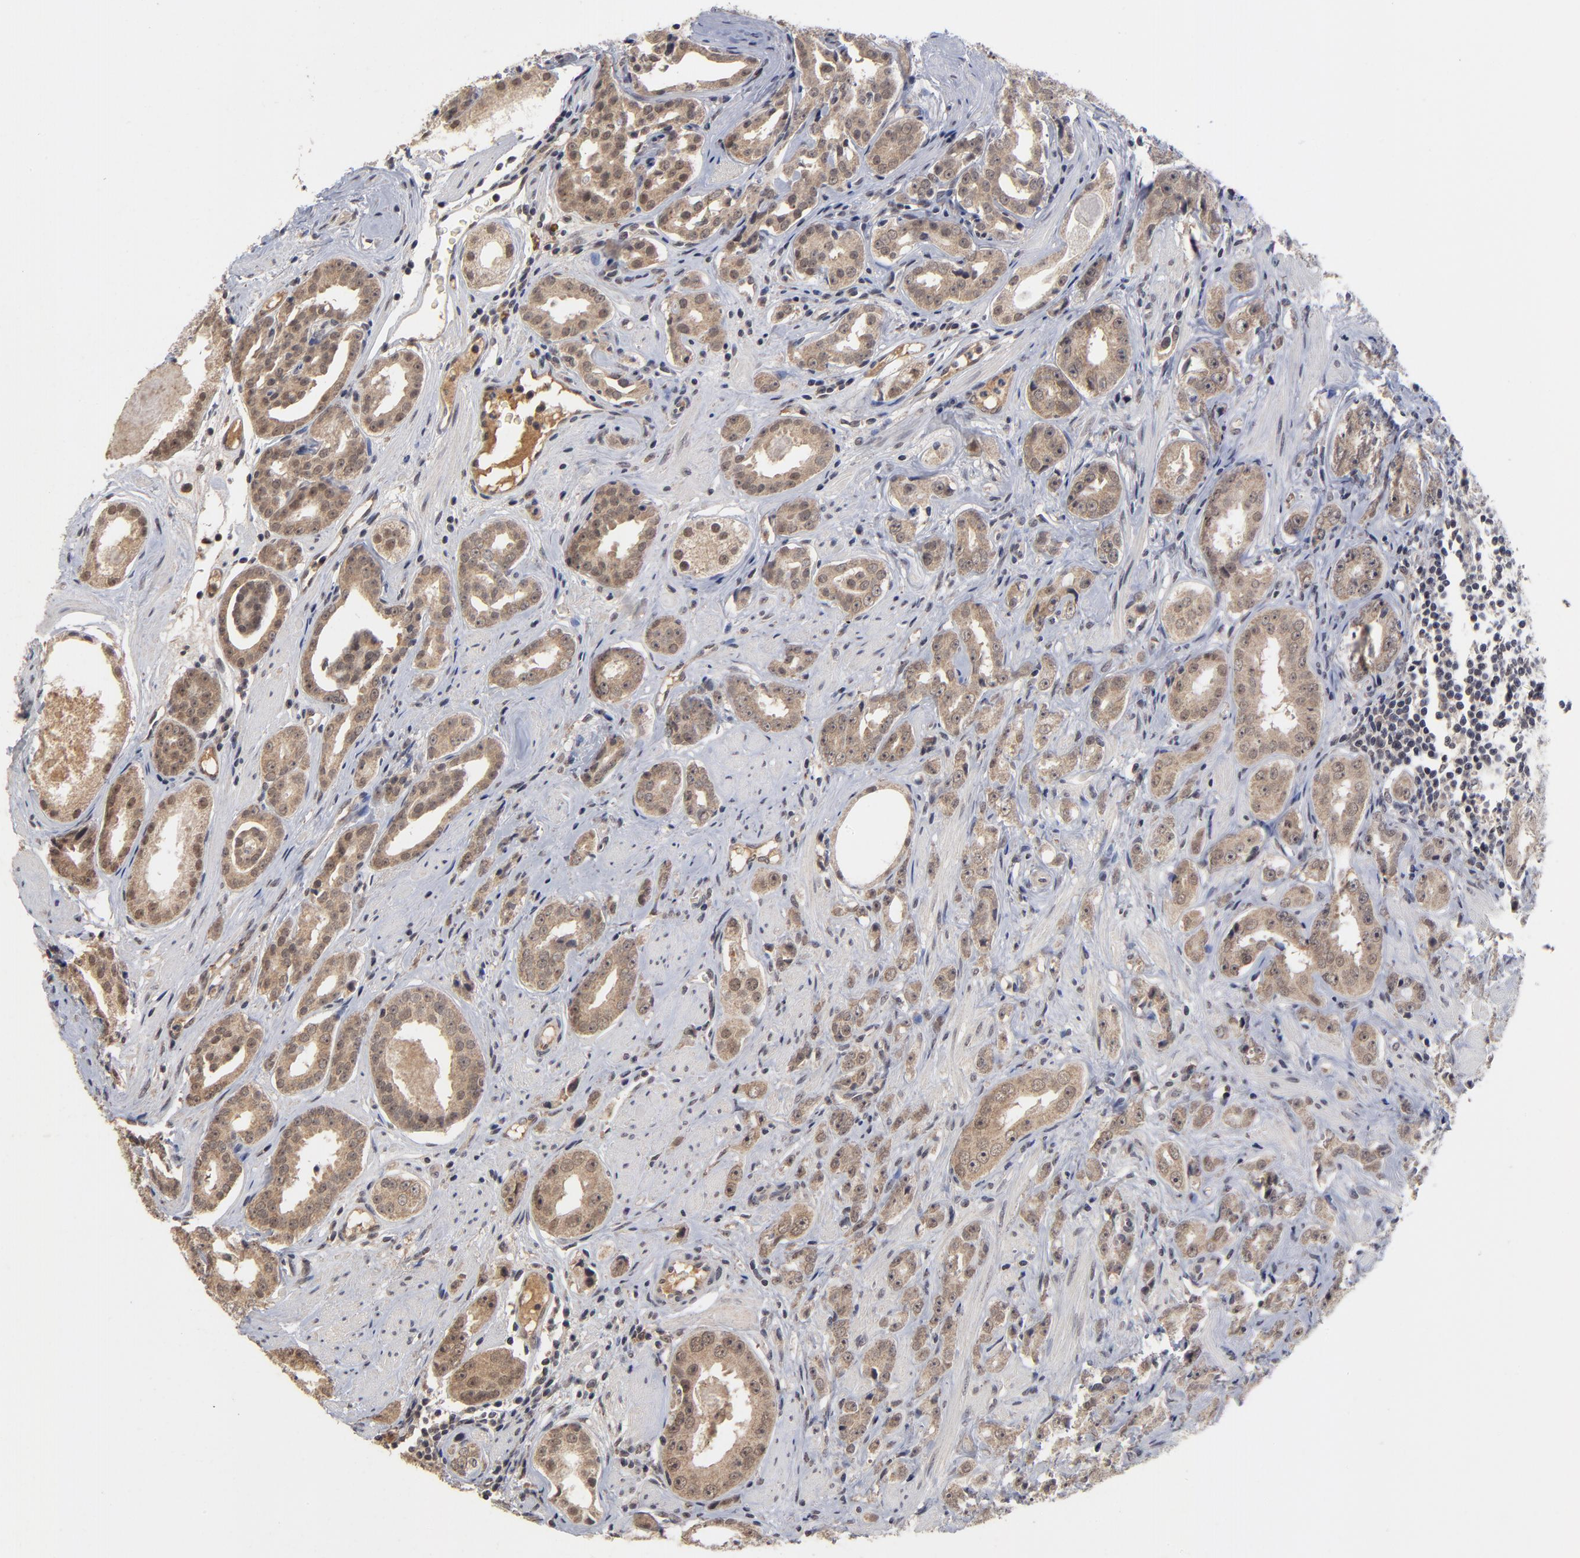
{"staining": {"intensity": "moderate", "quantity": ">75%", "location": "cytoplasmic/membranous,nuclear"}, "tissue": "prostate cancer", "cell_type": "Tumor cells", "image_type": "cancer", "snomed": [{"axis": "morphology", "description": "Adenocarcinoma, Medium grade"}, {"axis": "topography", "description": "Prostate"}], "caption": "Moderate cytoplasmic/membranous and nuclear expression for a protein is seen in about >75% of tumor cells of medium-grade adenocarcinoma (prostate) using IHC.", "gene": "WSB1", "patient": {"sex": "male", "age": 53}}